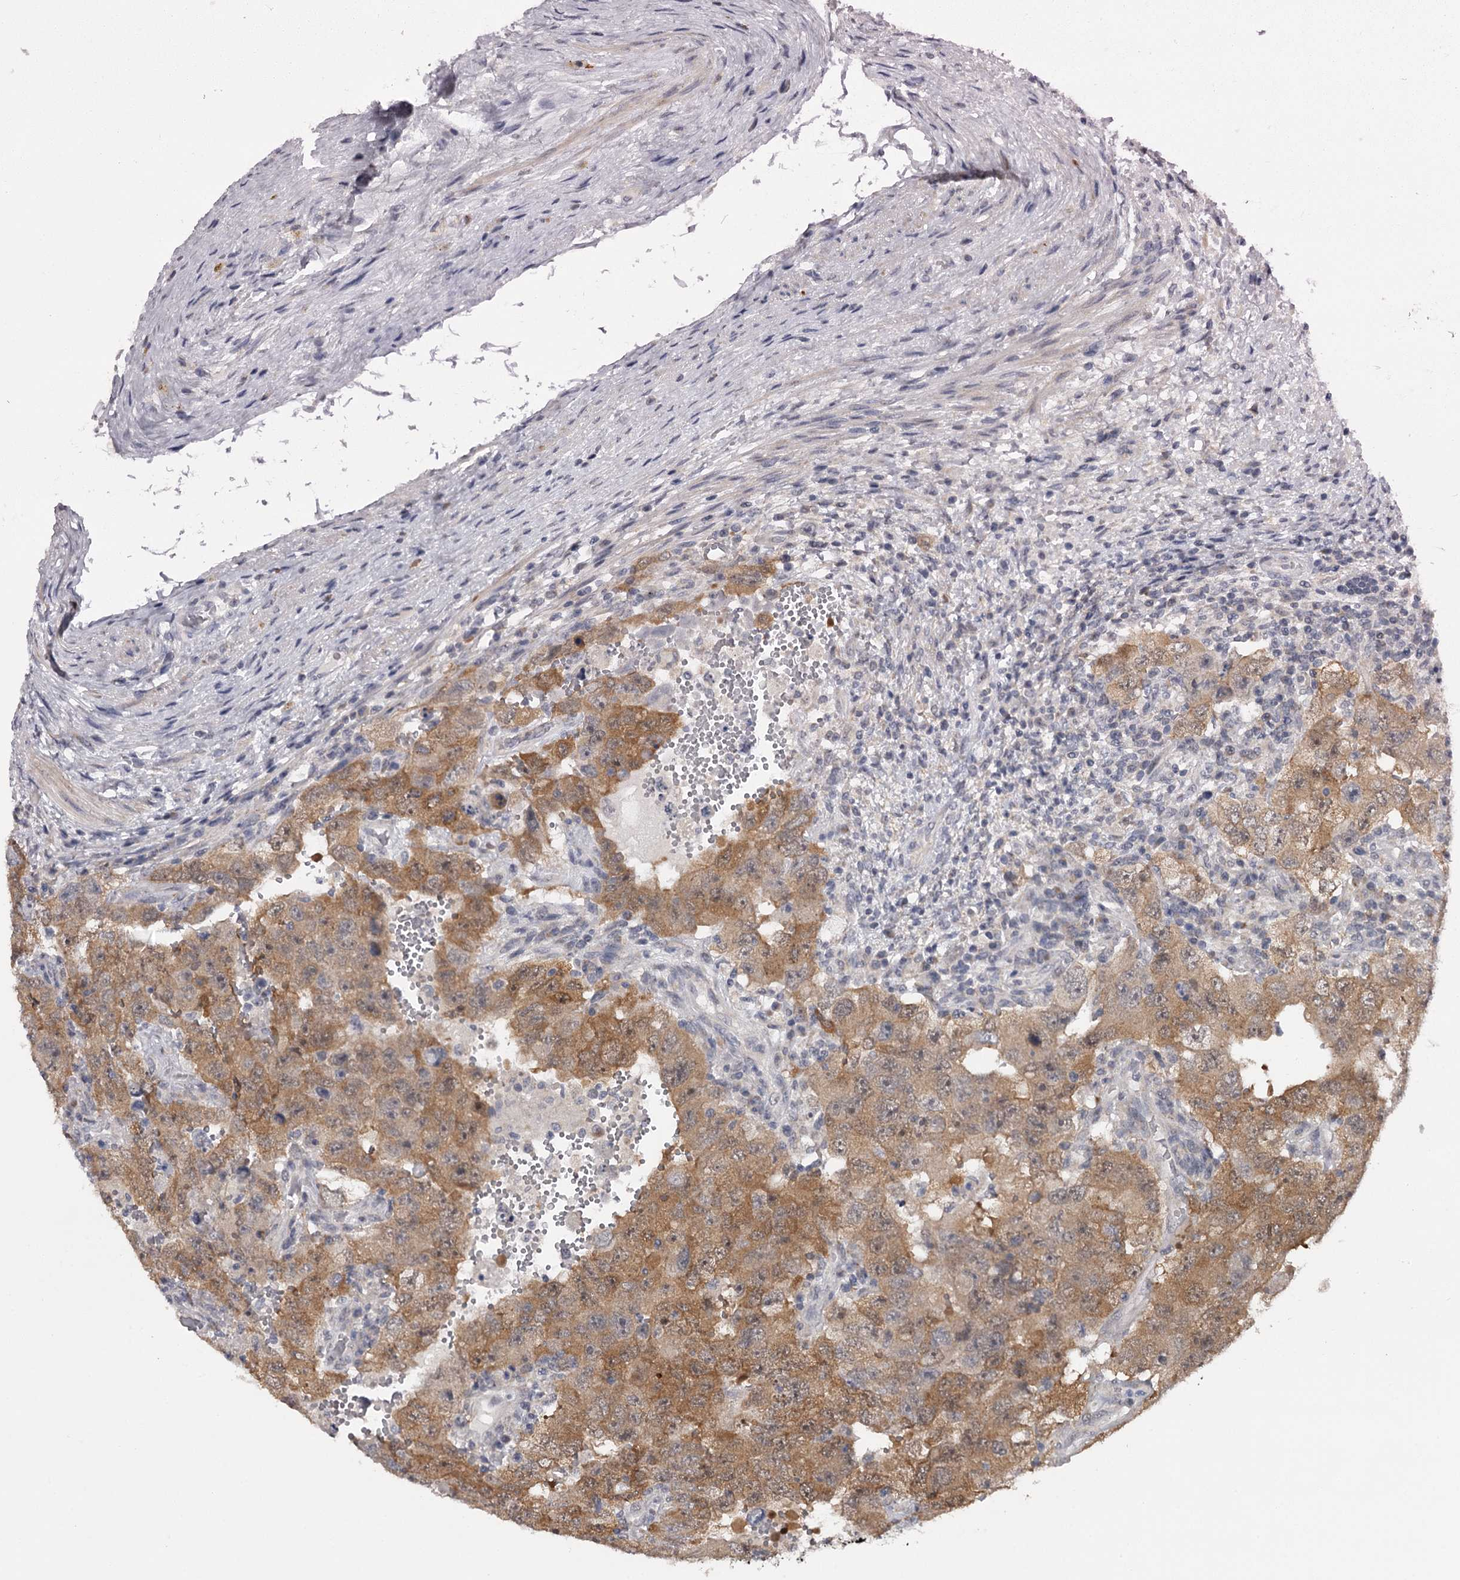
{"staining": {"intensity": "moderate", "quantity": ">75%", "location": "cytoplasmic/membranous"}, "tissue": "testis cancer", "cell_type": "Tumor cells", "image_type": "cancer", "snomed": [{"axis": "morphology", "description": "Carcinoma, Embryonal, NOS"}, {"axis": "topography", "description": "Testis"}], "caption": "Moderate cytoplasmic/membranous expression is present in approximately >75% of tumor cells in testis cancer. Using DAB (3,3'-diaminobenzidine) (brown) and hematoxylin (blue) stains, captured at high magnification using brightfield microscopy.", "gene": "GTSF1", "patient": {"sex": "male", "age": 26}}